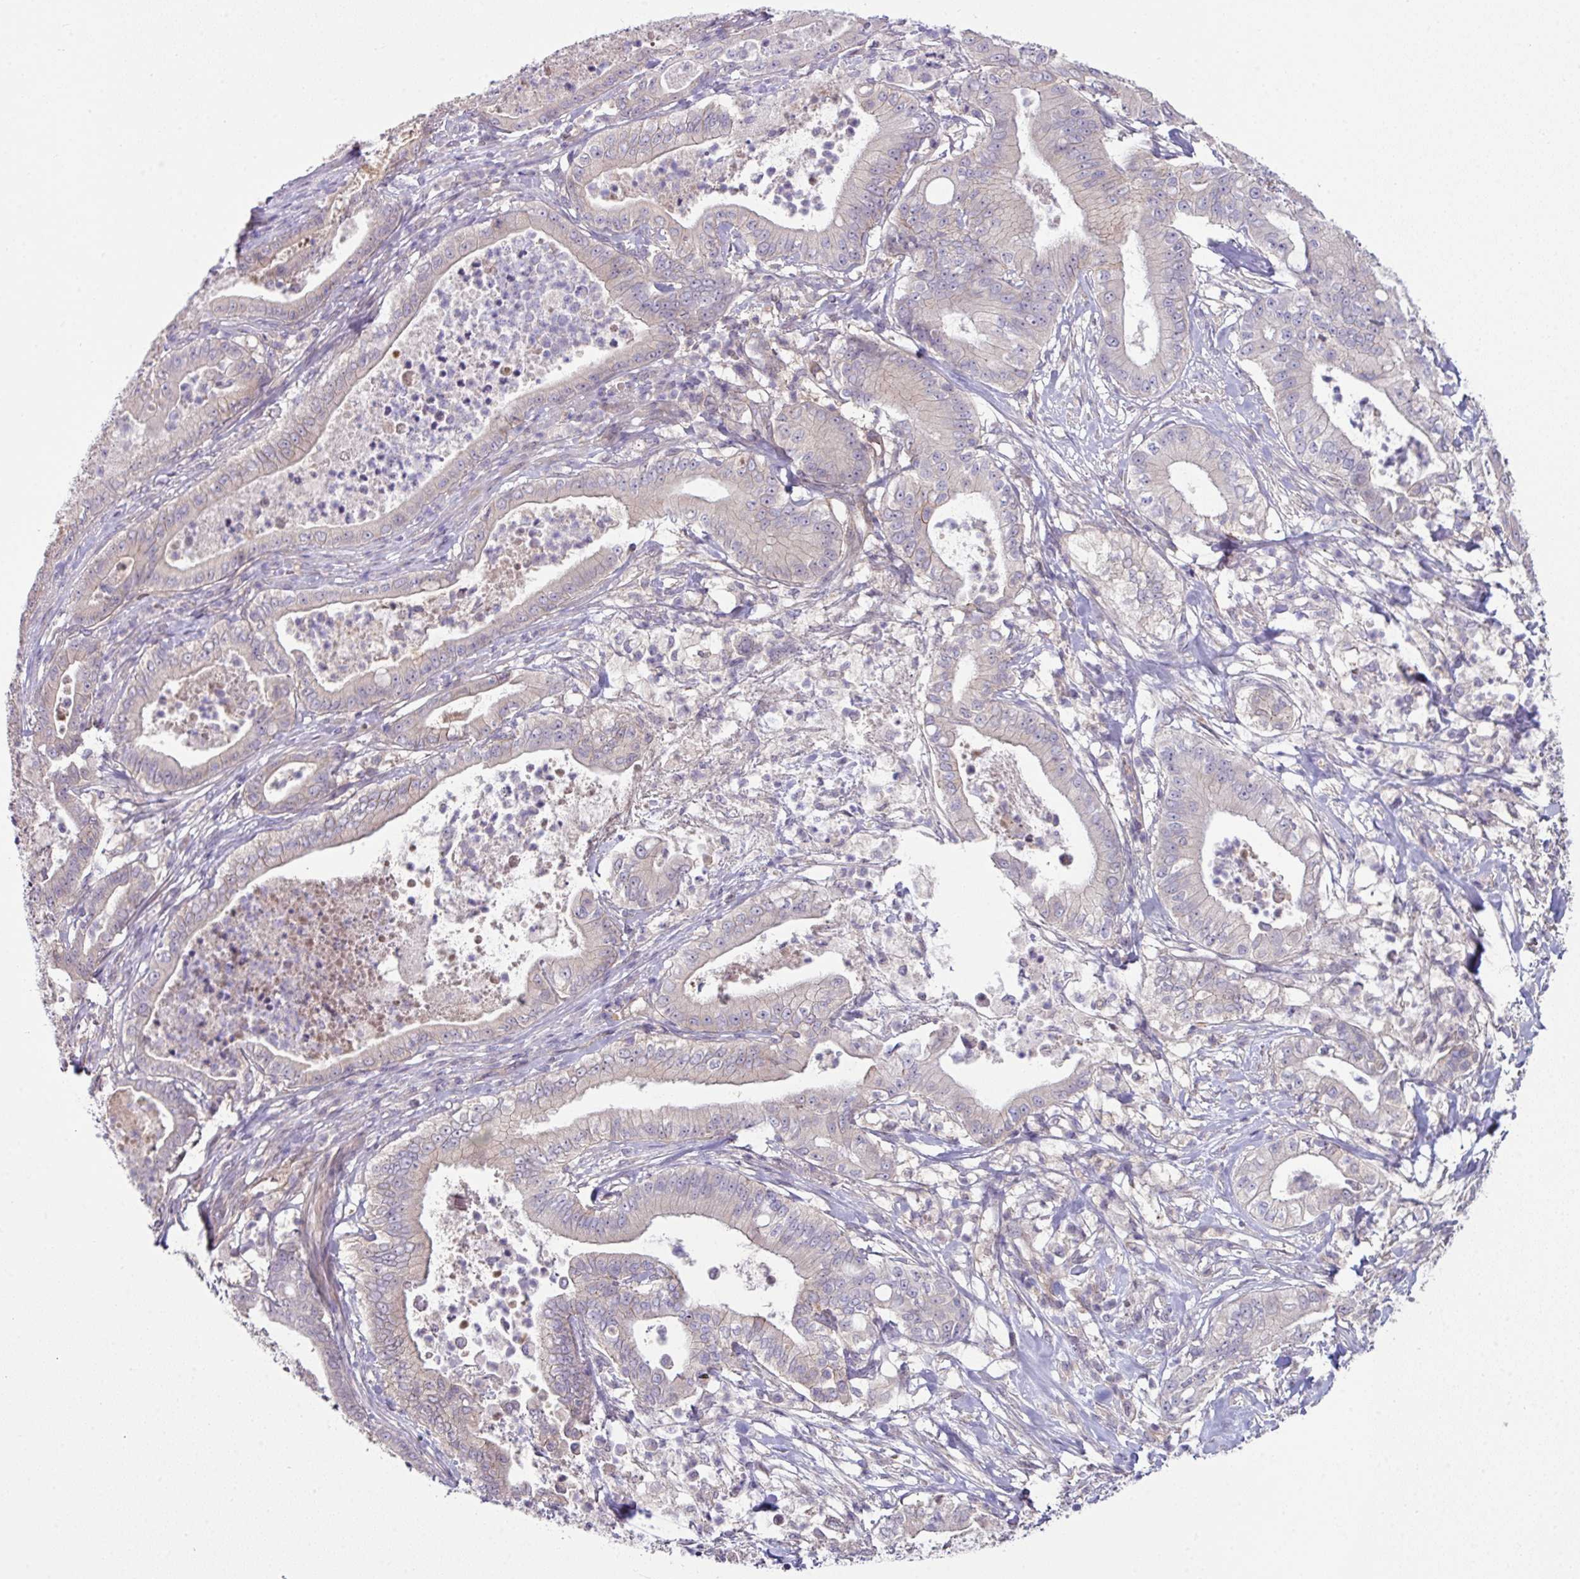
{"staining": {"intensity": "negative", "quantity": "none", "location": "none"}, "tissue": "pancreatic cancer", "cell_type": "Tumor cells", "image_type": "cancer", "snomed": [{"axis": "morphology", "description": "Adenocarcinoma, NOS"}, {"axis": "topography", "description": "Pancreas"}], "caption": "Tumor cells show no significant expression in pancreatic cancer (adenocarcinoma).", "gene": "SLAMF6", "patient": {"sex": "male", "age": 71}}